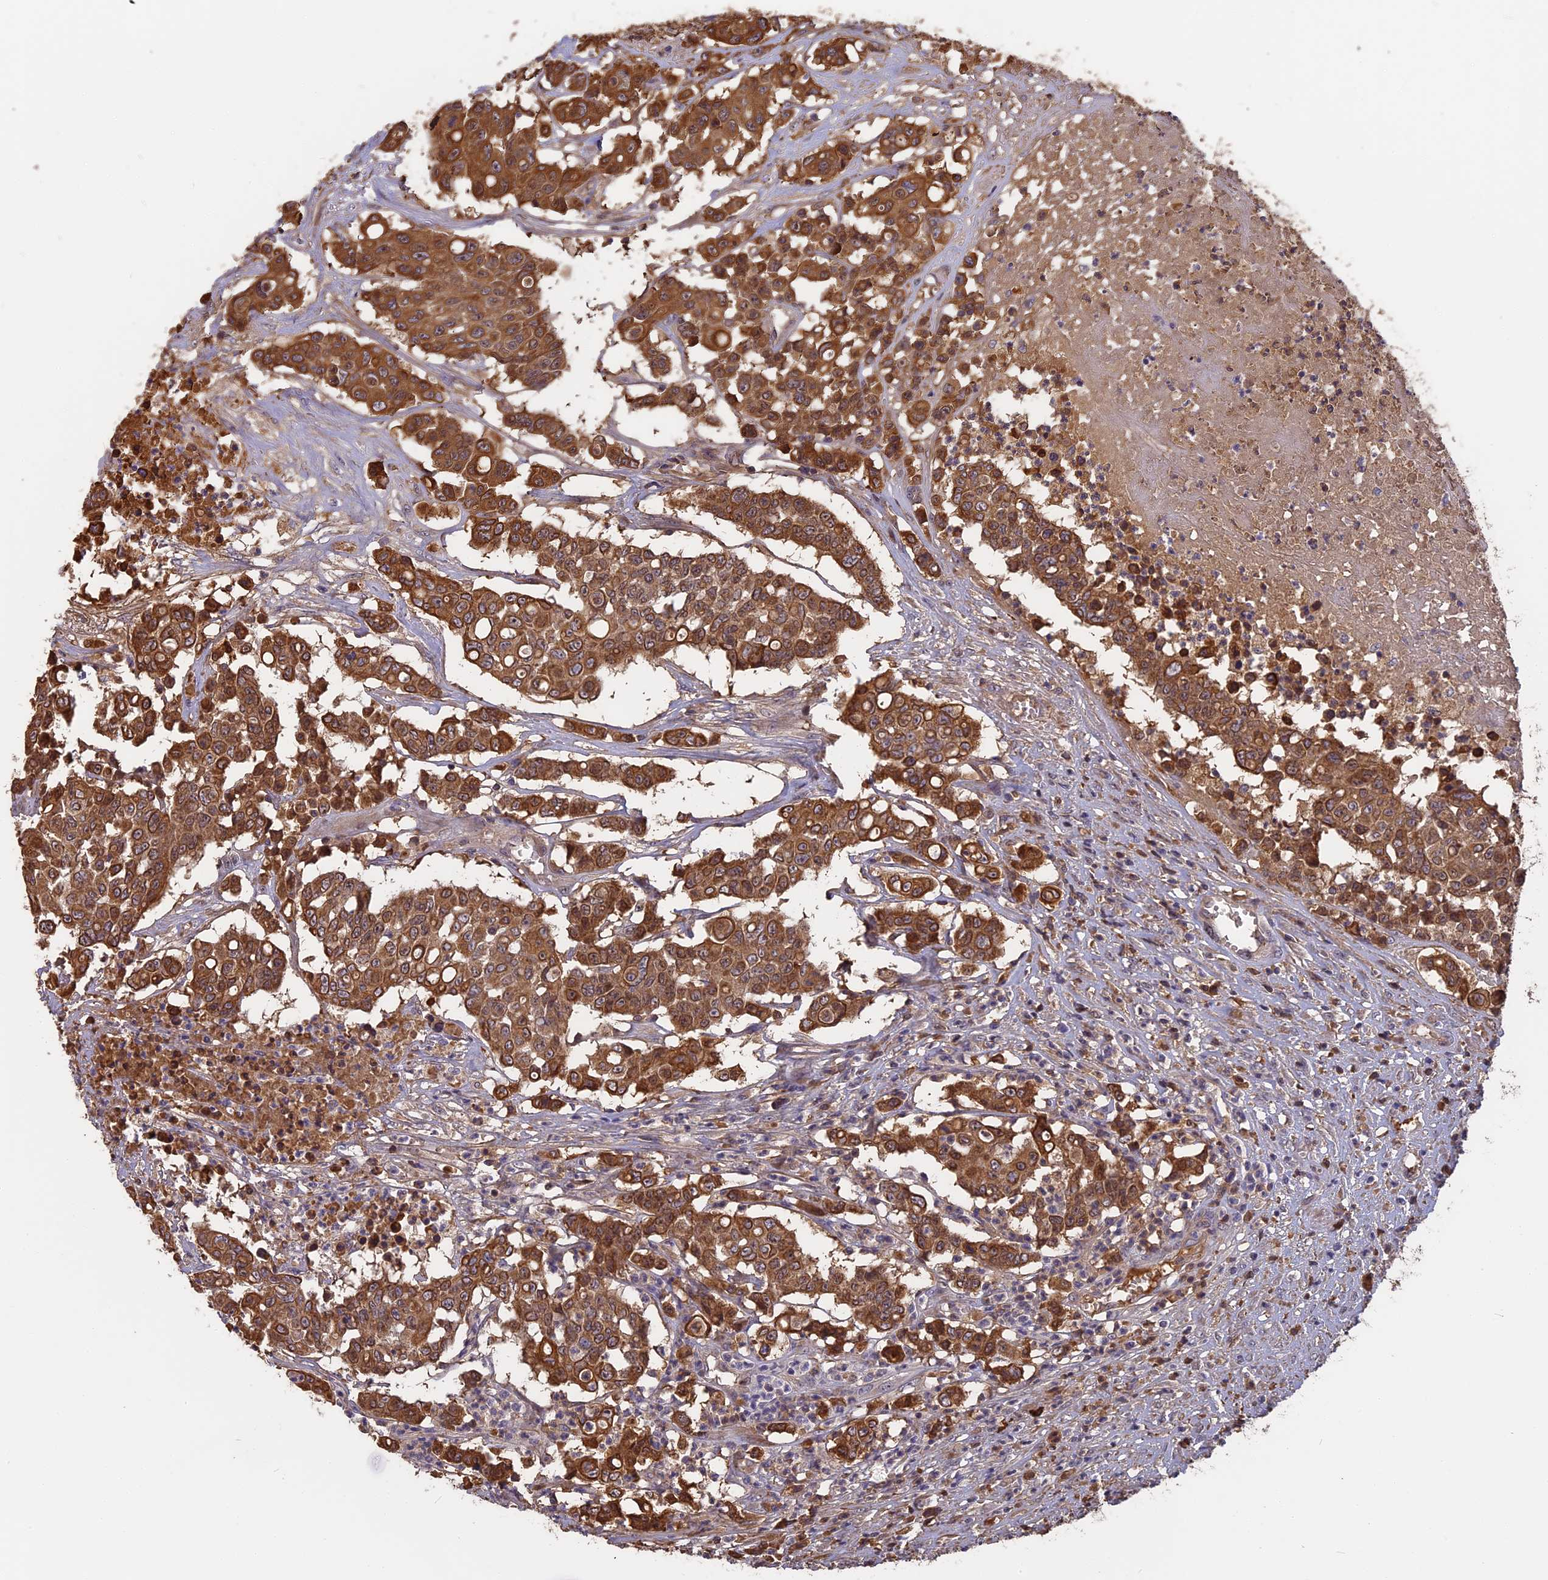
{"staining": {"intensity": "strong", "quantity": ">75%", "location": "cytoplasmic/membranous"}, "tissue": "colorectal cancer", "cell_type": "Tumor cells", "image_type": "cancer", "snomed": [{"axis": "morphology", "description": "Adenocarcinoma, NOS"}, {"axis": "topography", "description": "Colon"}], "caption": "IHC micrograph of neoplastic tissue: human colorectal adenocarcinoma stained using IHC demonstrates high levels of strong protein expression localized specifically in the cytoplasmic/membranous of tumor cells, appearing as a cytoplasmic/membranous brown color.", "gene": "ERMAP", "patient": {"sex": "male", "age": 51}}